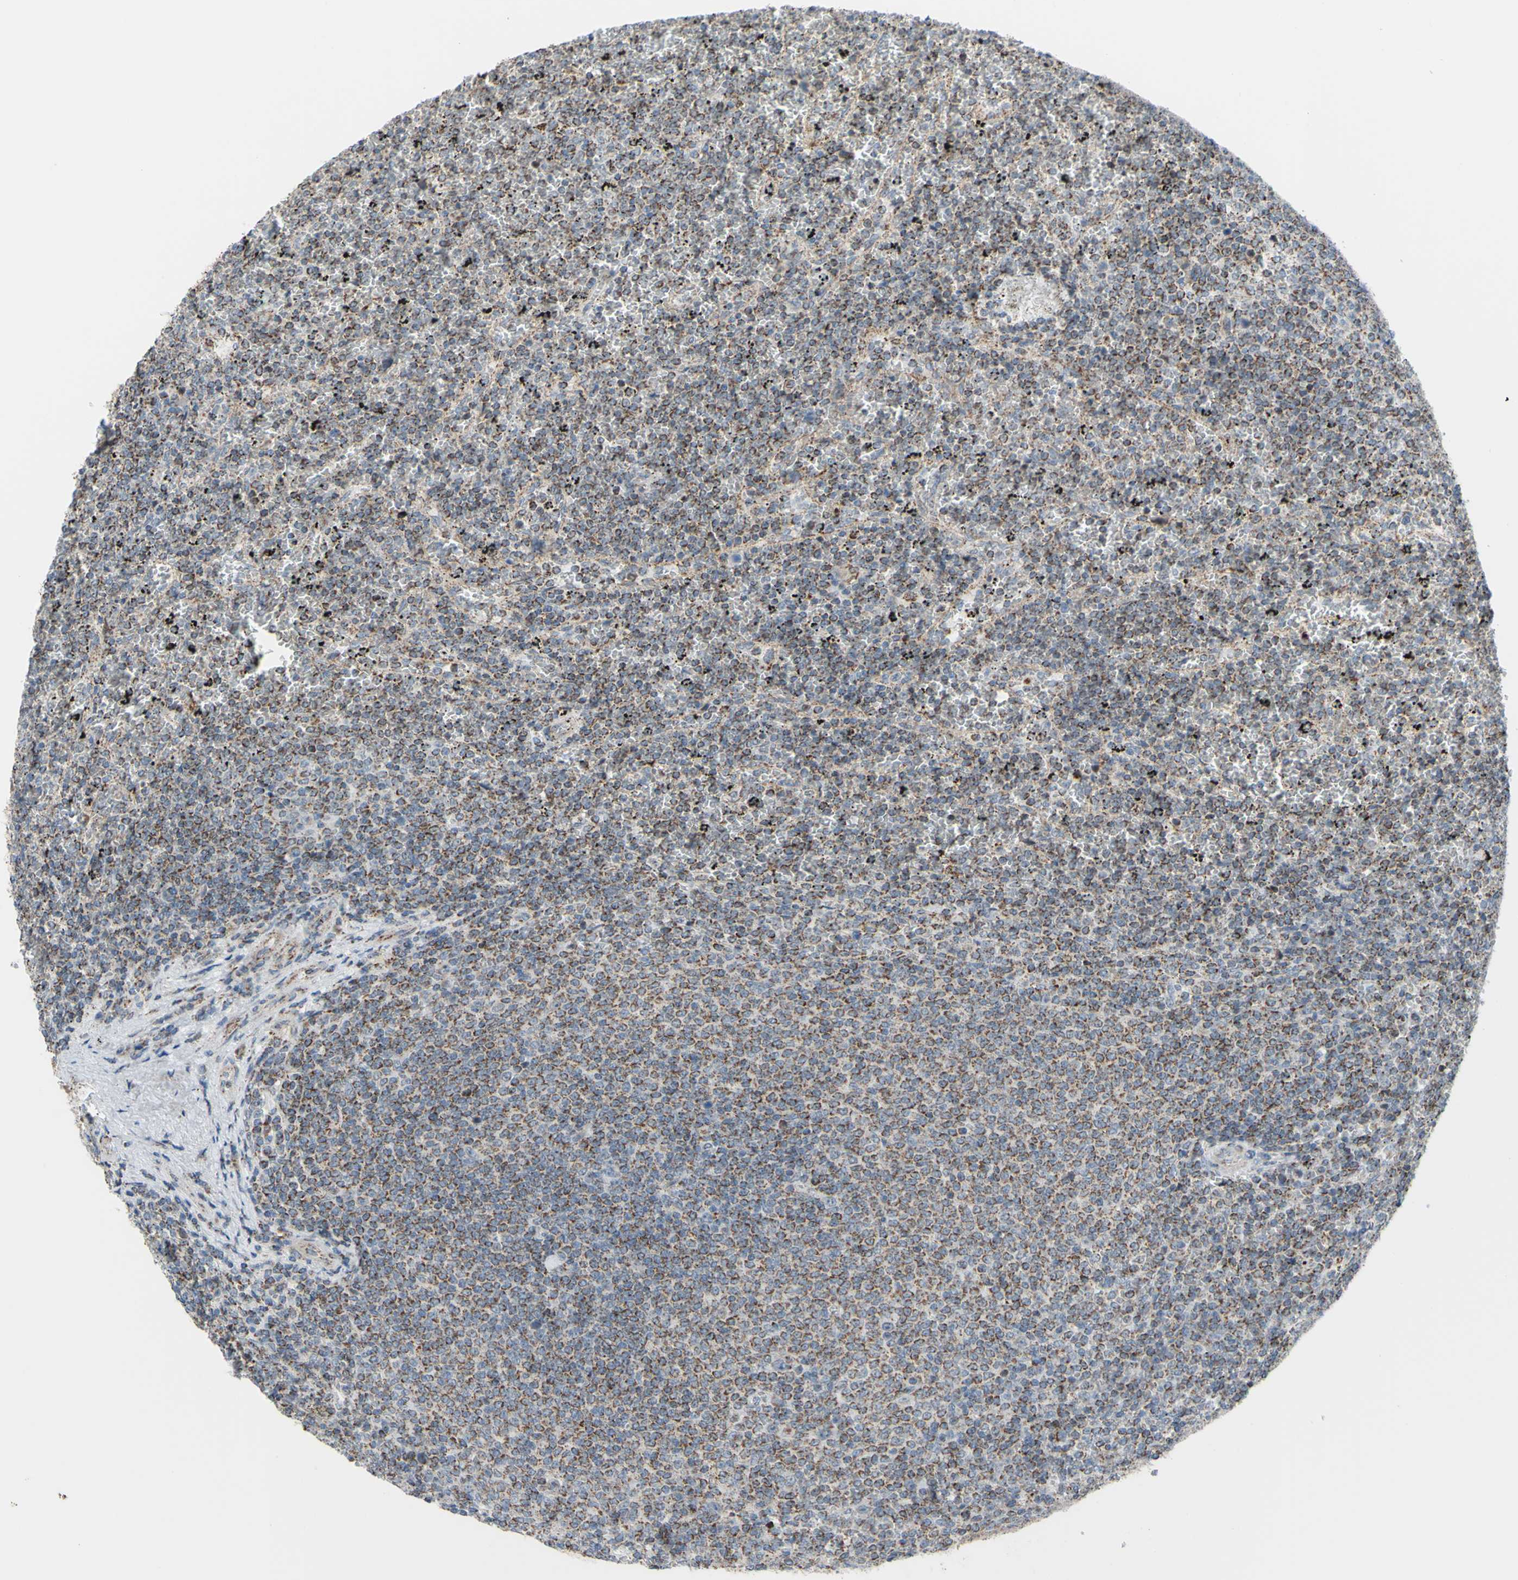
{"staining": {"intensity": "moderate", "quantity": "25%-75%", "location": "cytoplasmic/membranous"}, "tissue": "lymphoma", "cell_type": "Tumor cells", "image_type": "cancer", "snomed": [{"axis": "morphology", "description": "Malignant lymphoma, non-Hodgkin's type, Low grade"}, {"axis": "topography", "description": "Spleen"}], "caption": "High-power microscopy captured an IHC histopathology image of malignant lymphoma, non-Hodgkin's type (low-grade), revealing moderate cytoplasmic/membranous staining in approximately 25%-75% of tumor cells.", "gene": "GLT8D1", "patient": {"sex": "female", "age": 77}}